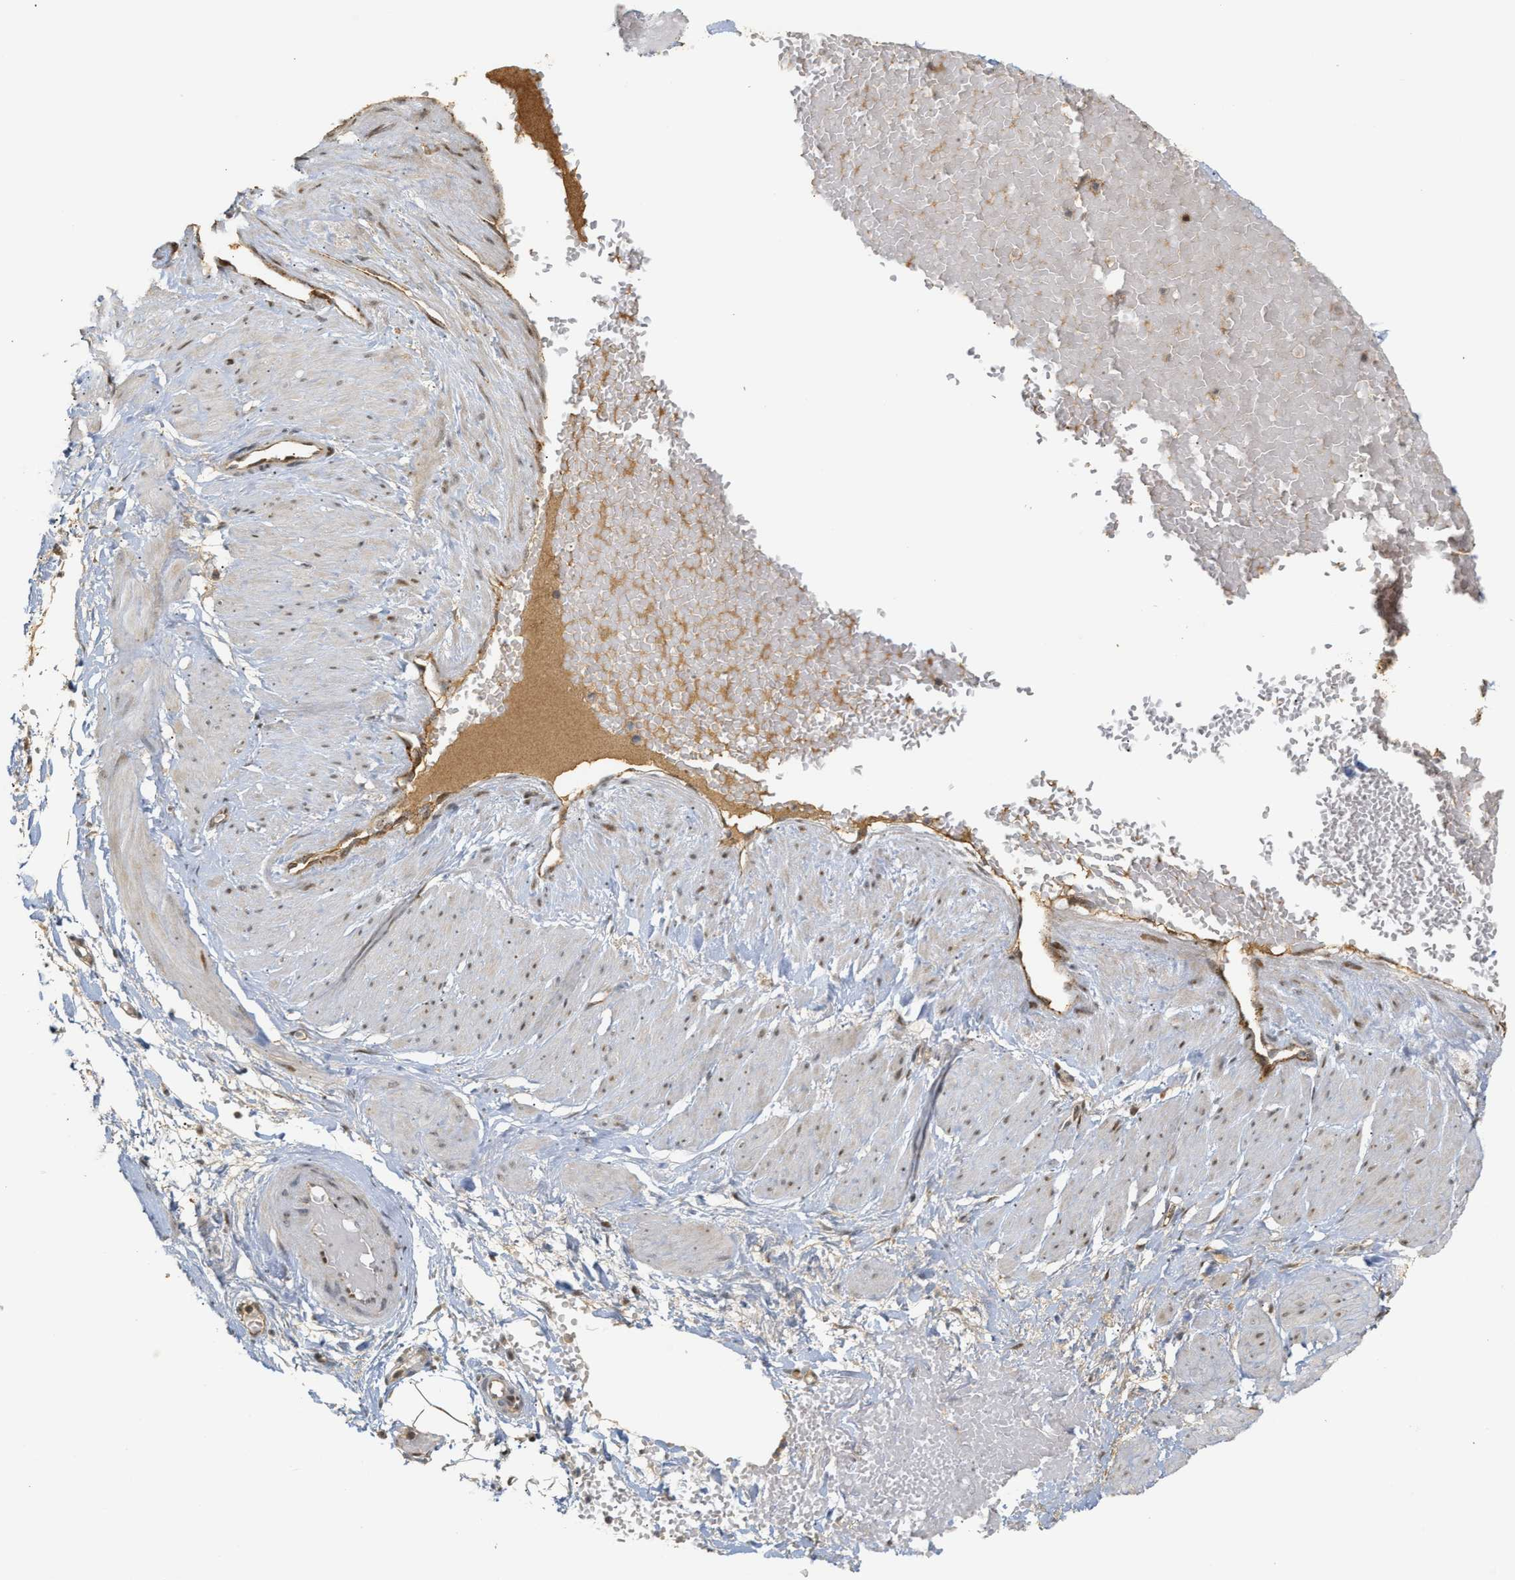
{"staining": {"intensity": "moderate", "quantity": ">75%", "location": "cytoplasmic/membranous,nuclear"}, "tissue": "adipose tissue", "cell_type": "Adipocytes", "image_type": "normal", "snomed": [{"axis": "morphology", "description": "Normal tissue, NOS"}, {"axis": "topography", "description": "Soft tissue"}], "caption": "Immunohistochemistry staining of normal adipose tissue, which shows medium levels of moderate cytoplasmic/membranous,nuclear staining in approximately >75% of adipocytes indicating moderate cytoplasmic/membranous,nuclear protein positivity. The staining was performed using DAB (brown) for protein detection and nuclei were counterstained in hematoxylin (blue).", "gene": "ZFAND5", "patient": {"sex": "male", "age": 72}}